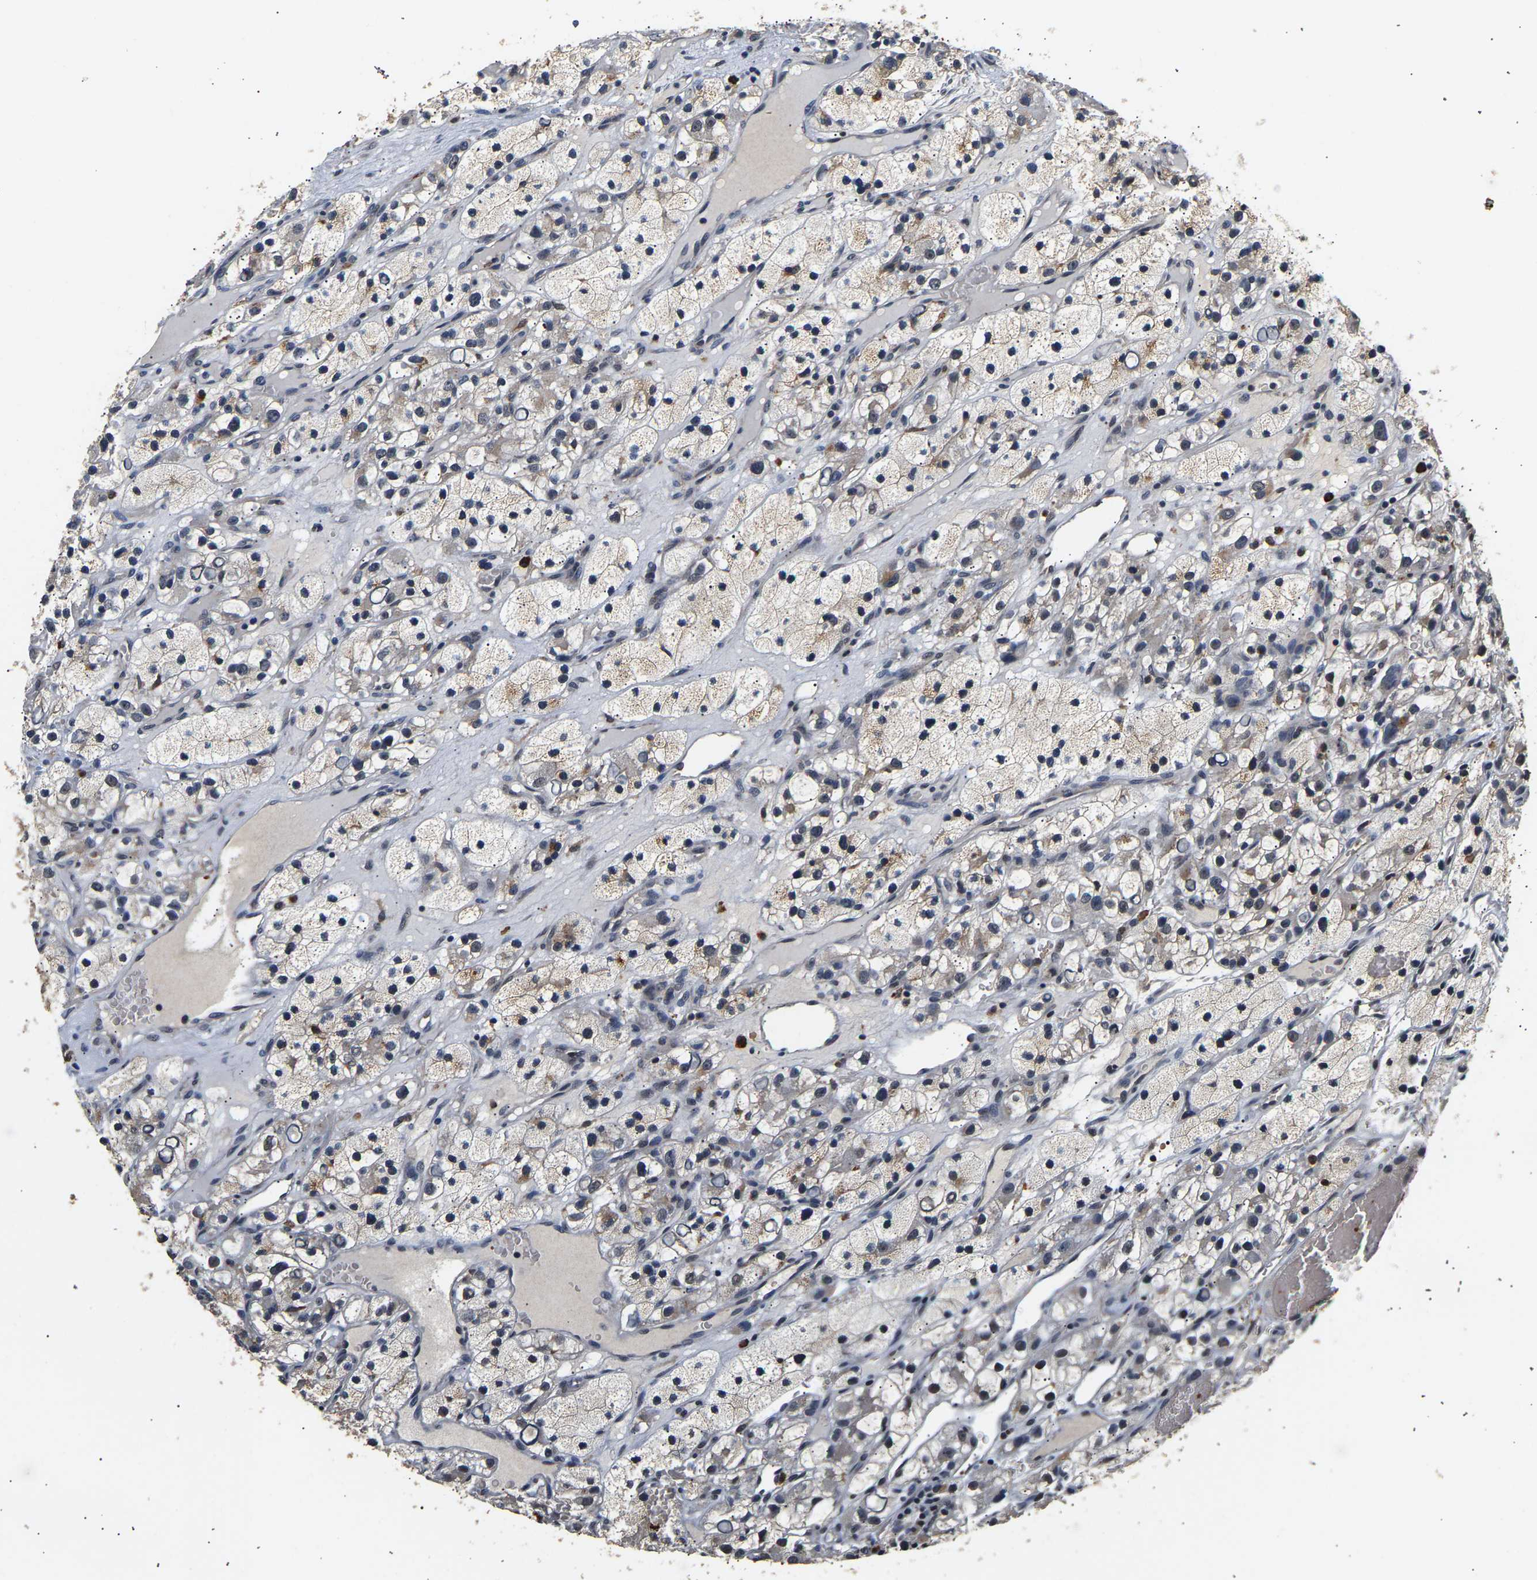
{"staining": {"intensity": "weak", "quantity": "<25%", "location": "cytoplasmic/membranous"}, "tissue": "renal cancer", "cell_type": "Tumor cells", "image_type": "cancer", "snomed": [{"axis": "morphology", "description": "Adenocarcinoma, NOS"}, {"axis": "topography", "description": "Kidney"}], "caption": "Immunohistochemistry image of neoplastic tissue: renal cancer (adenocarcinoma) stained with DAB displays no significant protein expression in tumor cells.", "gene": "SMU1", "patient": {"sex": "female", "age": 57}}